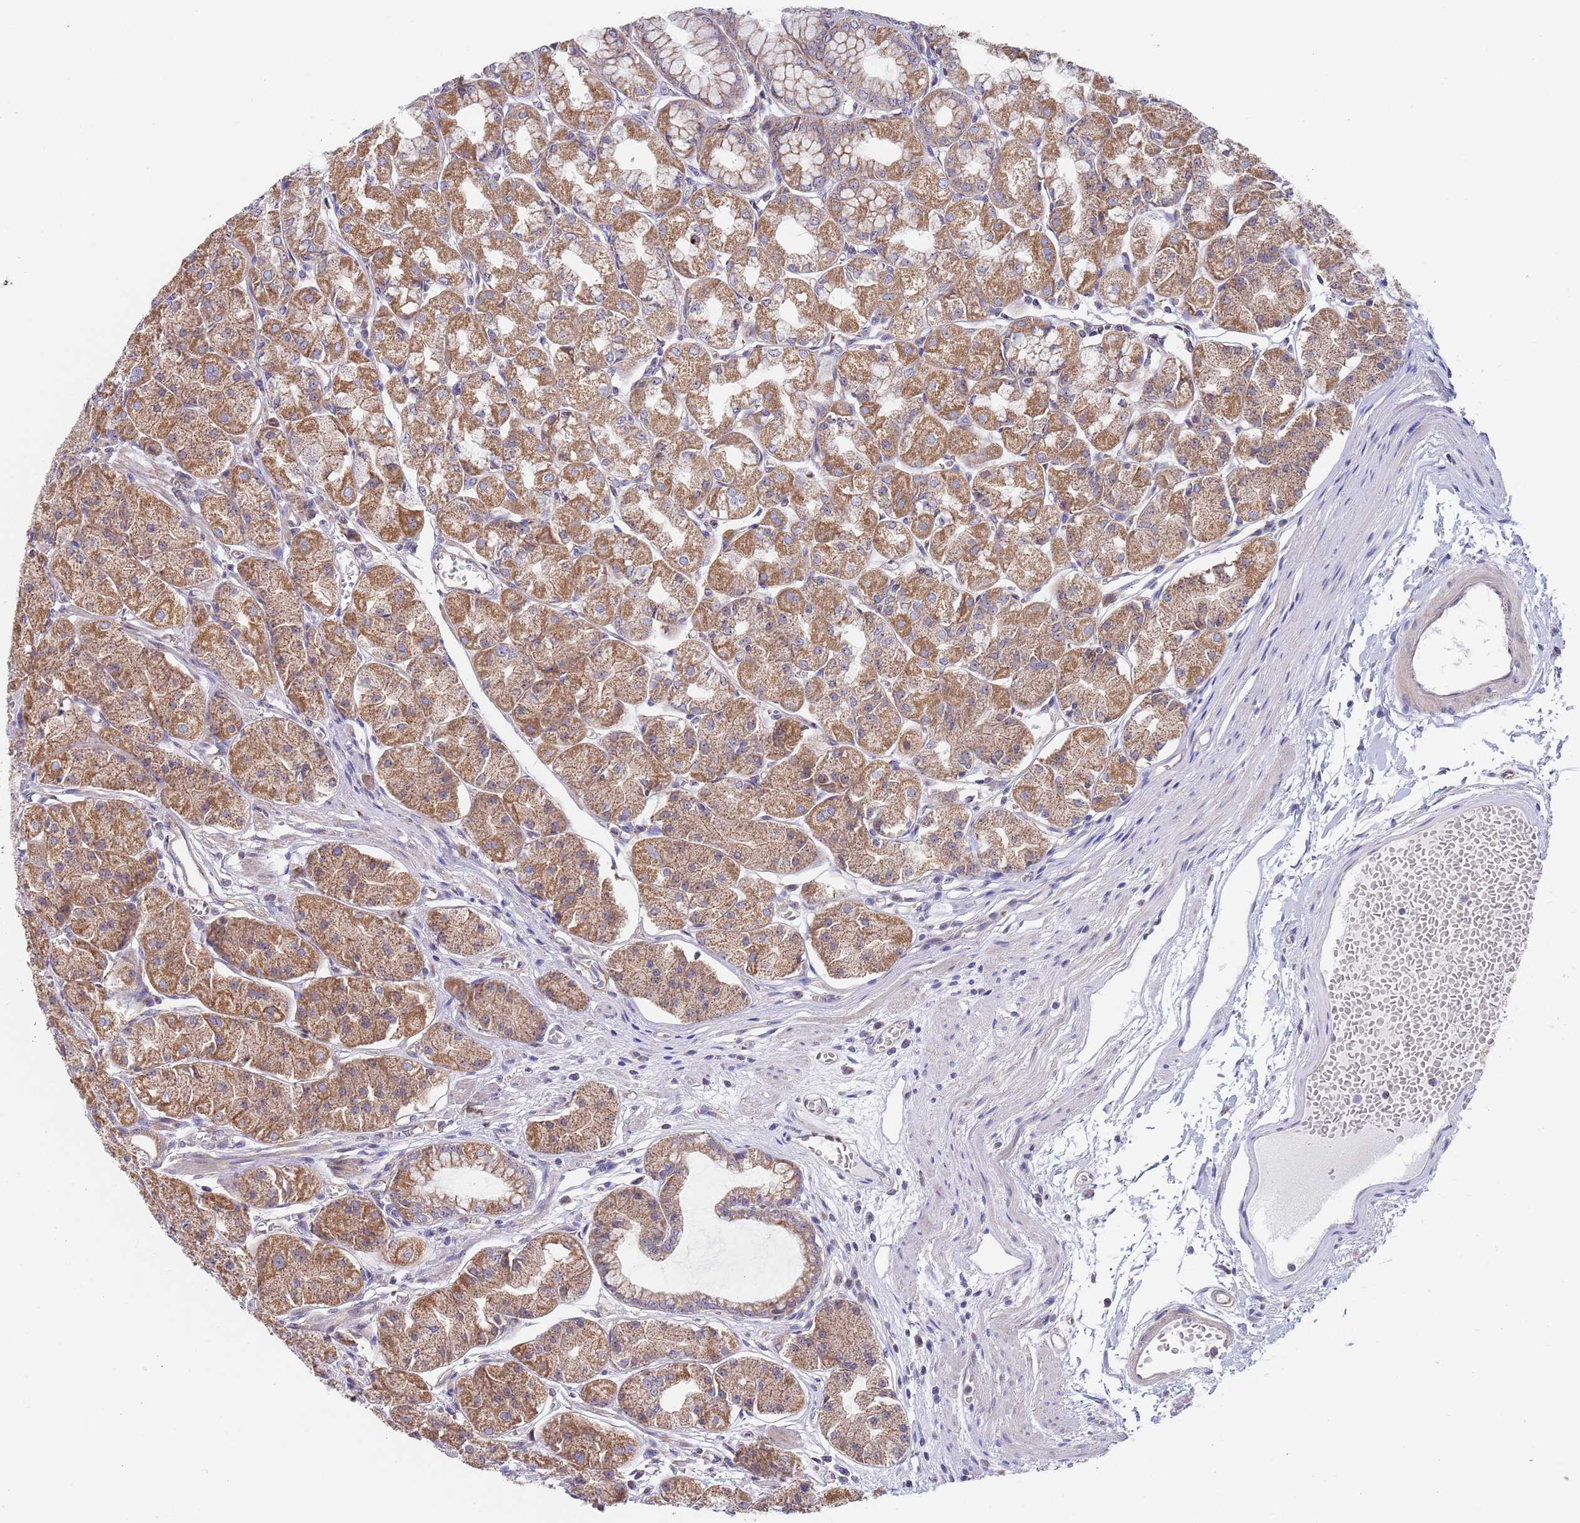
{"staining": {"intensity": "moderate", "quantity": ">75%", "location": "cytoplasmic/membranous"}, "tissue": "stomach", "cell_type": "Glandular cells", "image_type": "normal", "snomed": [{"axis": "morphology", "description": "Normal tissue, NOS"}, {"axis": "topography", "description": "Stomach"}], "caption": "A high-resolution photomicrograph shows immunohistochemistry (IHC) staining of unremarkable stomach, which reveals moderate cytoplasmic/membranous positivity in about >75% of glandular cells. (IHC, brightfield microscopy, high magnification).", "gene": "PWWP3A", "patient": {"sex": "male", "age": 55}}